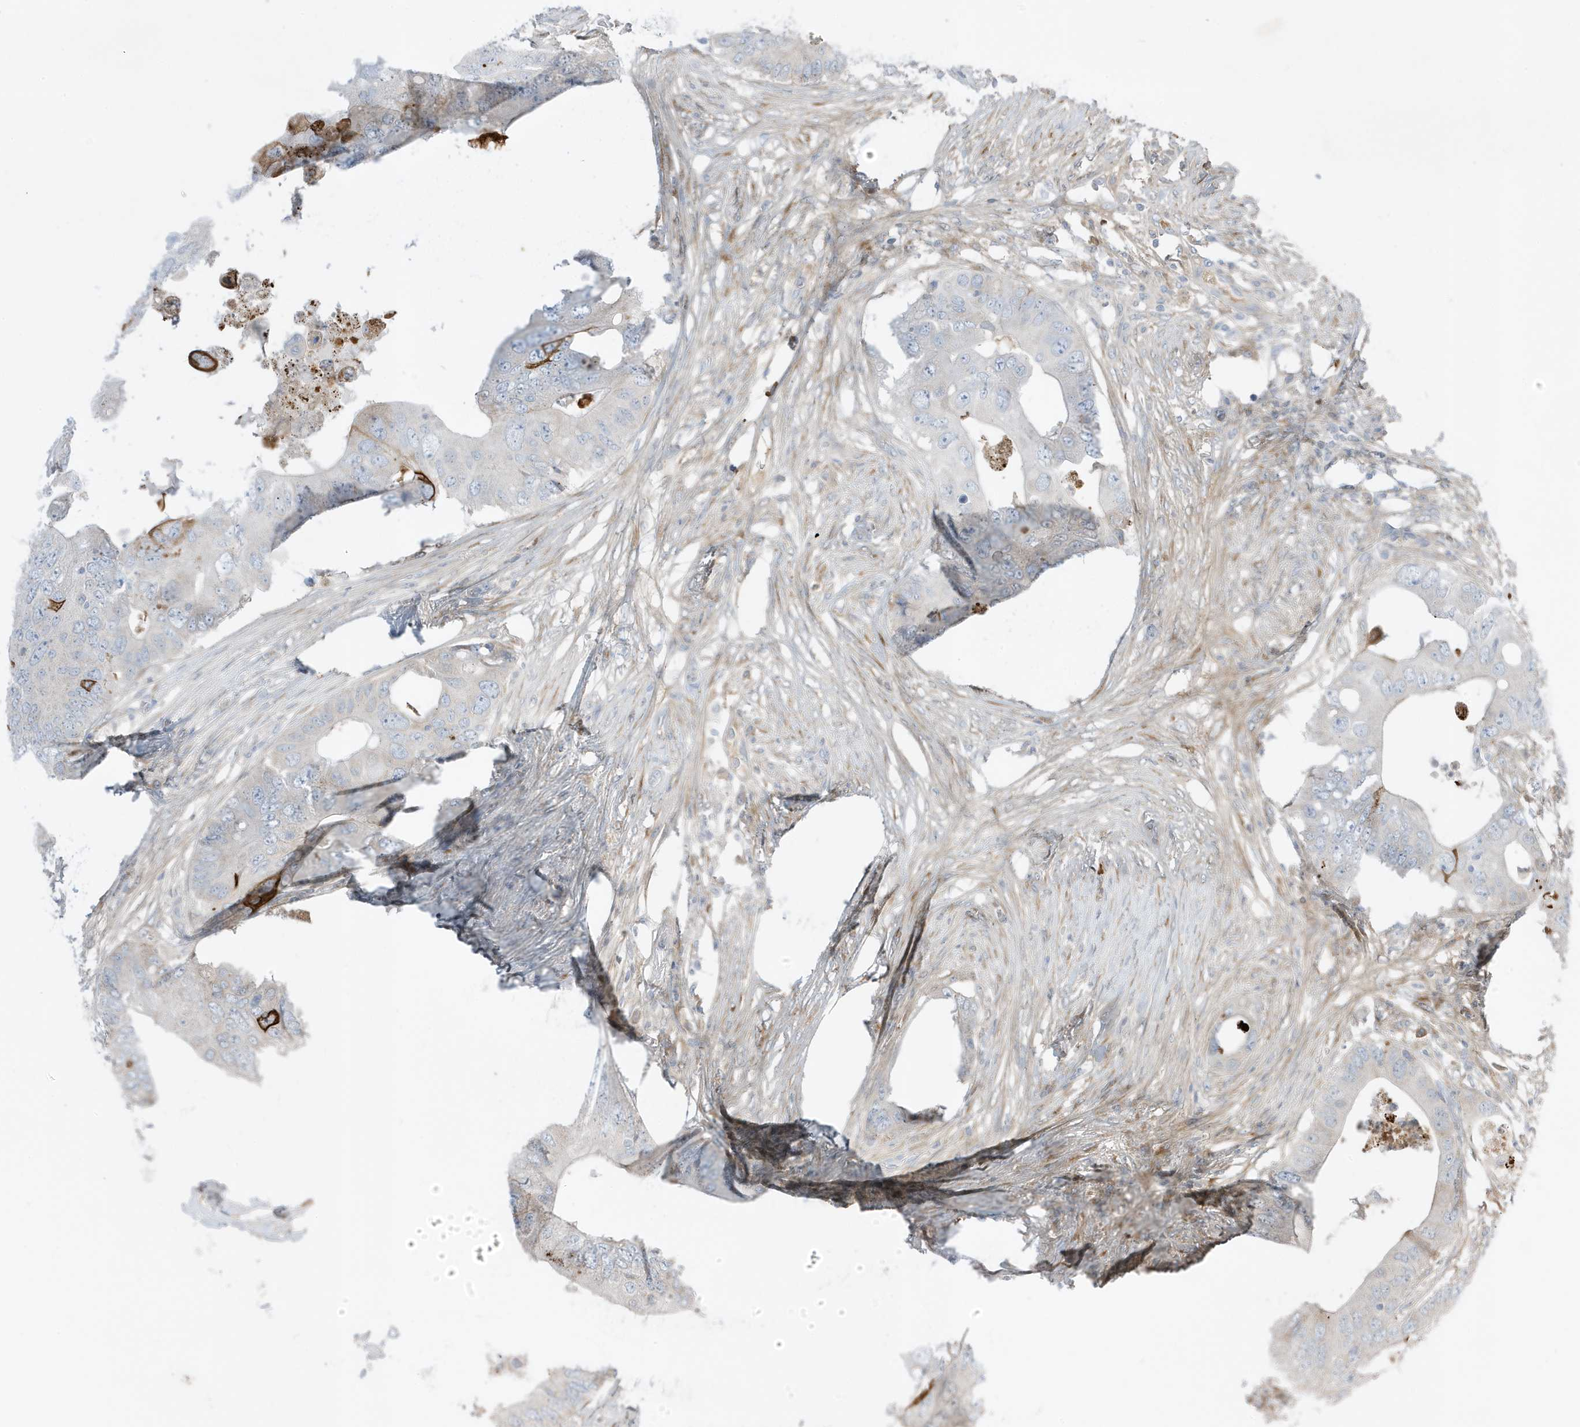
{"staining": {"intensity": "negative", "quantity": "none", "location": "none"}, "tissue": "colorectal cancer", "cell_type": "Tumor cells", "image_type": "cancer", "snomed": [{"axis": "morphology", "description": "Adenocarcinoma, NOS"}, {"axis": "topography", "description": "Colon"}], "caption": "A micrograph of human colorectal cancer (adenocarcinoma) is negative for staining in tumor cells. (DAB (3,3'-diaminobenzidine) immunohistochemistry (IHC) with hematoxylin counter stain).", "gene": "FNDC1", "patient": {"sex": "male", "age": 71}}